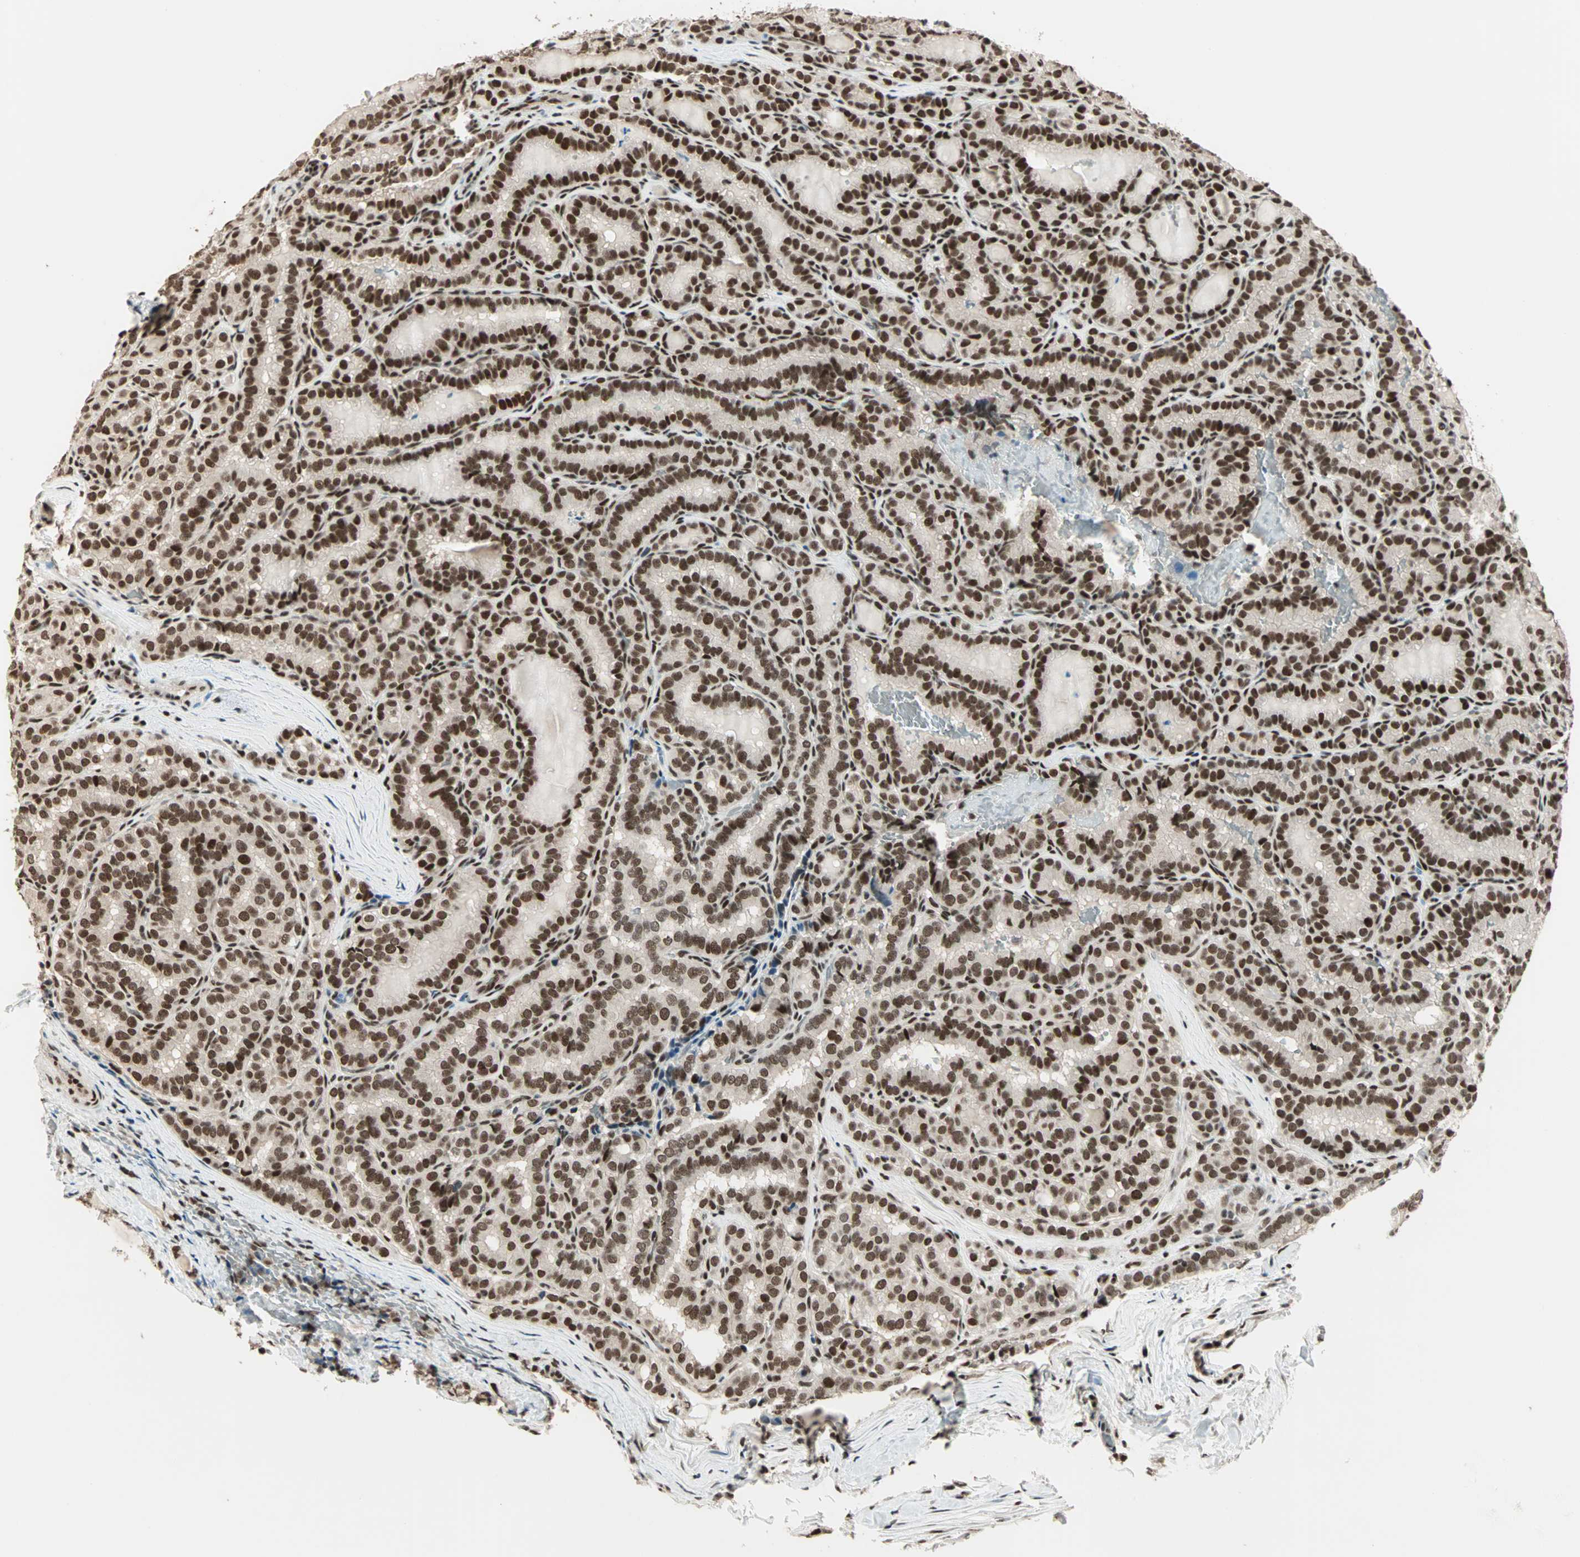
{"staining": {"intensity": "strong", "quantity": ">75%", "location": "nuclear"}, "tissue": "thyroid cancer", "cell_type": "Tumor cells", "image_type": "cancer", "snomed": [{"axis": "morphology", "description": "Normal tissue, NOS"}, {"axis": "morphology", "description": "Papillary adenocarcinoma, NOS"}, {"axis": "topography", "description": "Thyroid gland"}], "caption": "This histopathology image shows immunohistochemistry staining of human papillary adenocarcinoma (thyroid), with high strong nuclear positivity in approximately >75% of tumor cells.", "gene": "MDC1", "patient": {"sex": "female", "age": 30}}